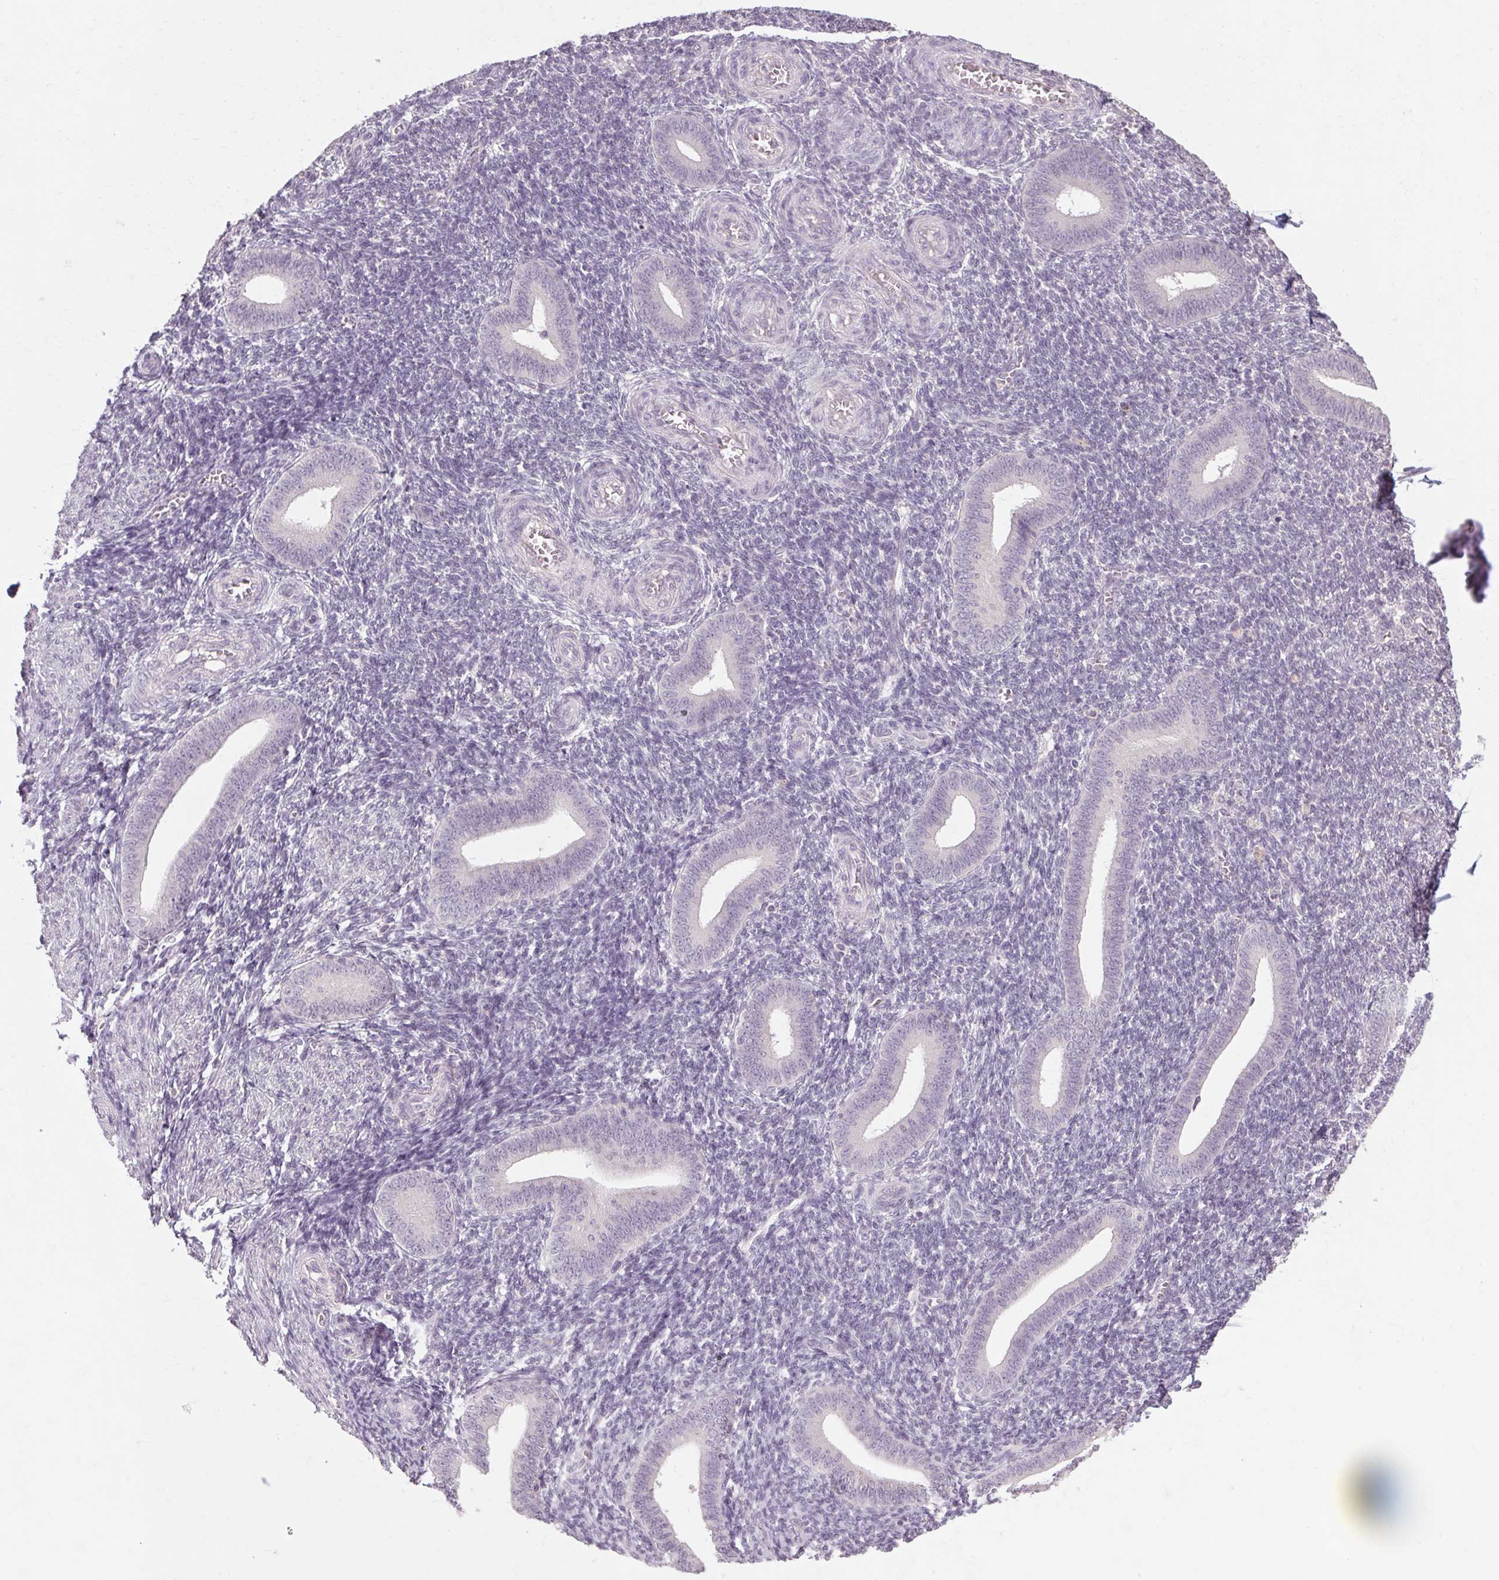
{"staining": {"intensity": "negative", "quantity": "none", "location": "none"}, "tissue": "endometrium", "cell_type": "Cells in endometrial stroma", "image_type": "normal", "snomed": [{"axis": "morphology", "description": "Normal tissue, NOS"}, {"axis": "topography", "description": "Endometrium"}], "caption": "Normal endometrium was stained to show a protein in brown. There is no significant expression in cells in endometrial stroma.", "gene": "POMC", "patient": {"sex": "female", "age": 25}}